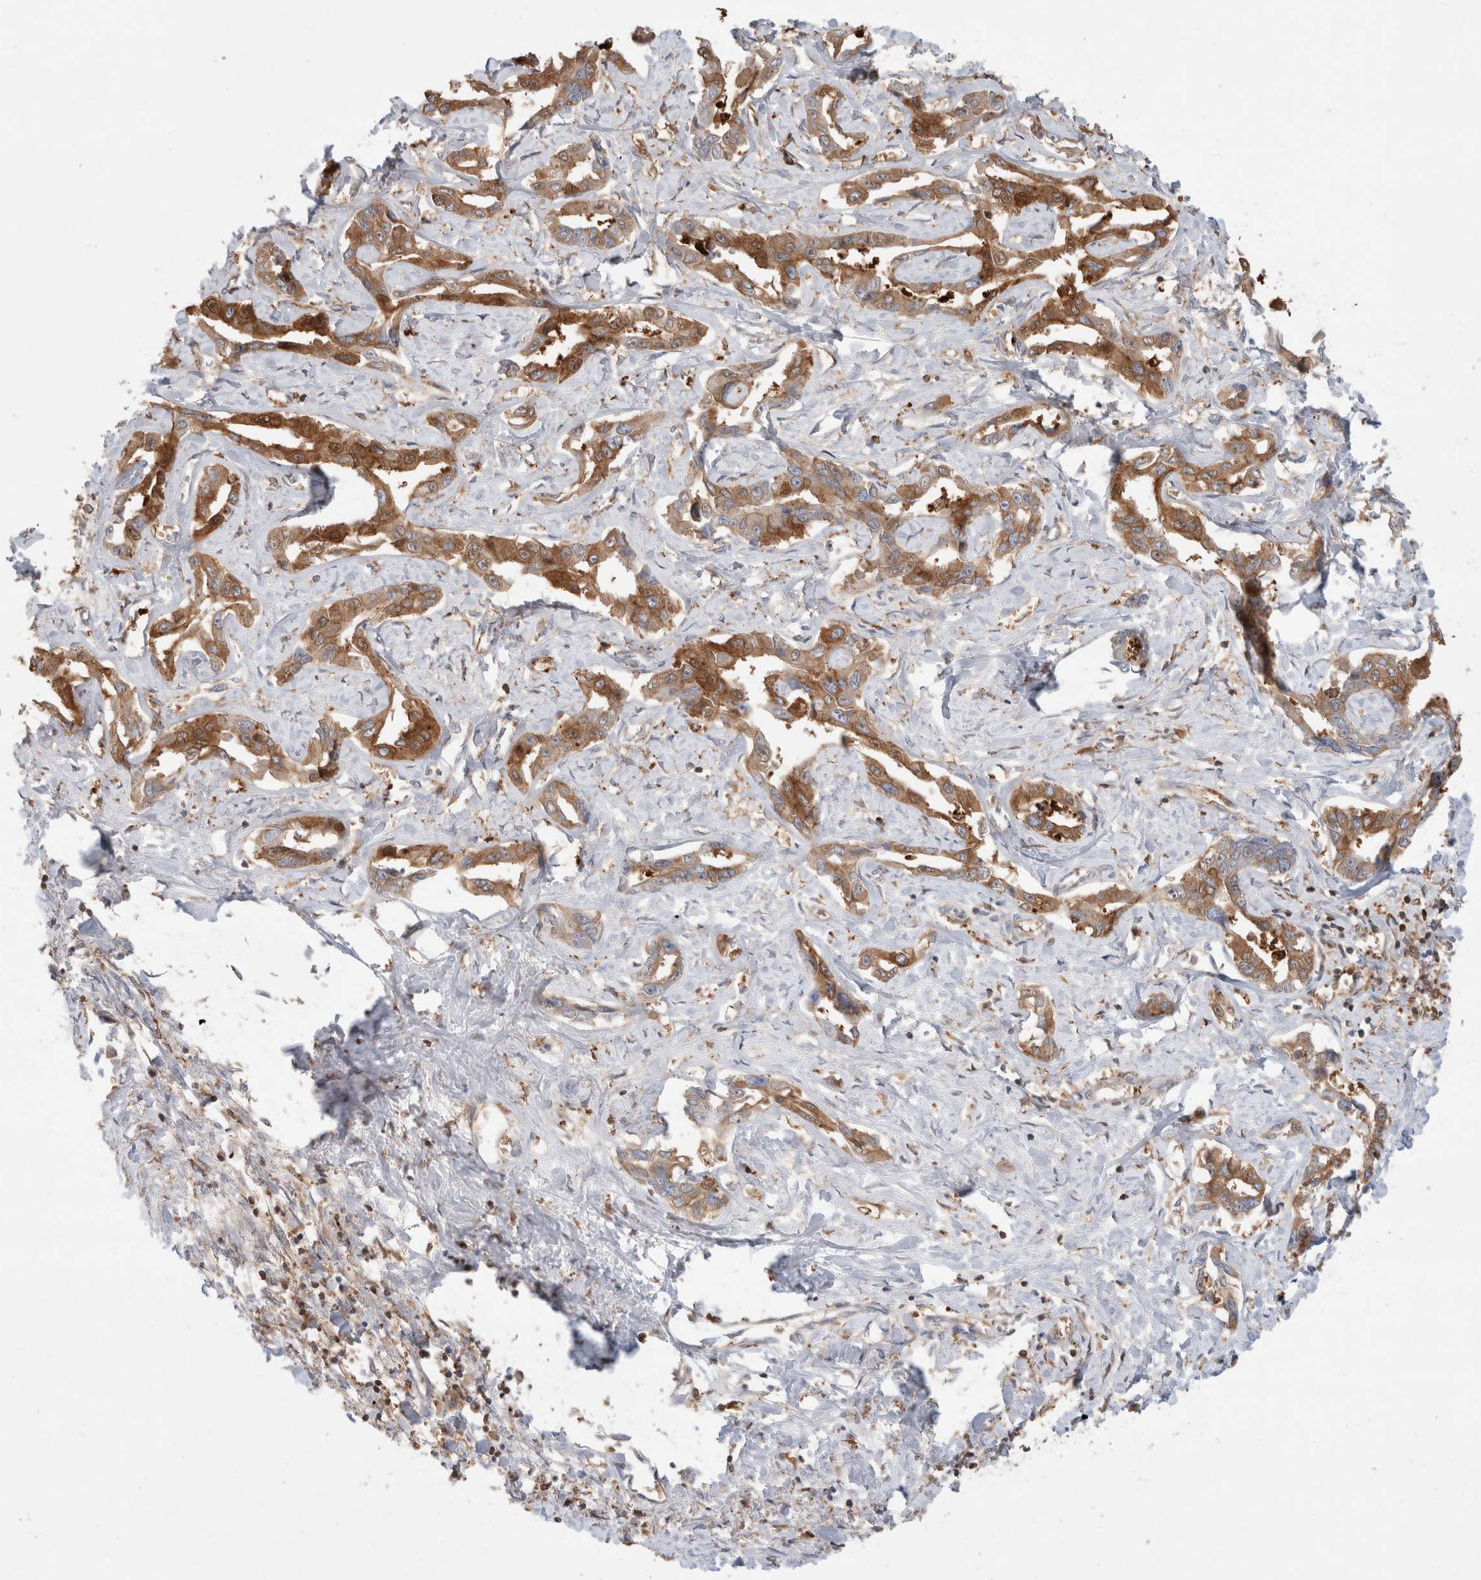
{"staining": {"intensity": "strong", "quantity": ">75%", "location": "cytoplasmic/membranous"}, "tissue": "liver cancer", "cell_type": "Tumor cells", "image_type": "cancer", "snomed": [{"axis": "morphology", "description": "Cholangiocarcinoma"}, {"axis": "topography", "description": "Liver"}], "caption": "DAB (3,3'-diaminobenzidine) immunohistochemical staining of cholangiocarcinoma (liver) exhibits strong cytoplasmic/membranous protein positivity in about >75% of tumor cells. (DAB (3,3'-diaminobenzidine) IHC with brightfield microscopy, high magnification).", "gene": "KLHL14", "patient": {"sex": "male", "age": 59}}